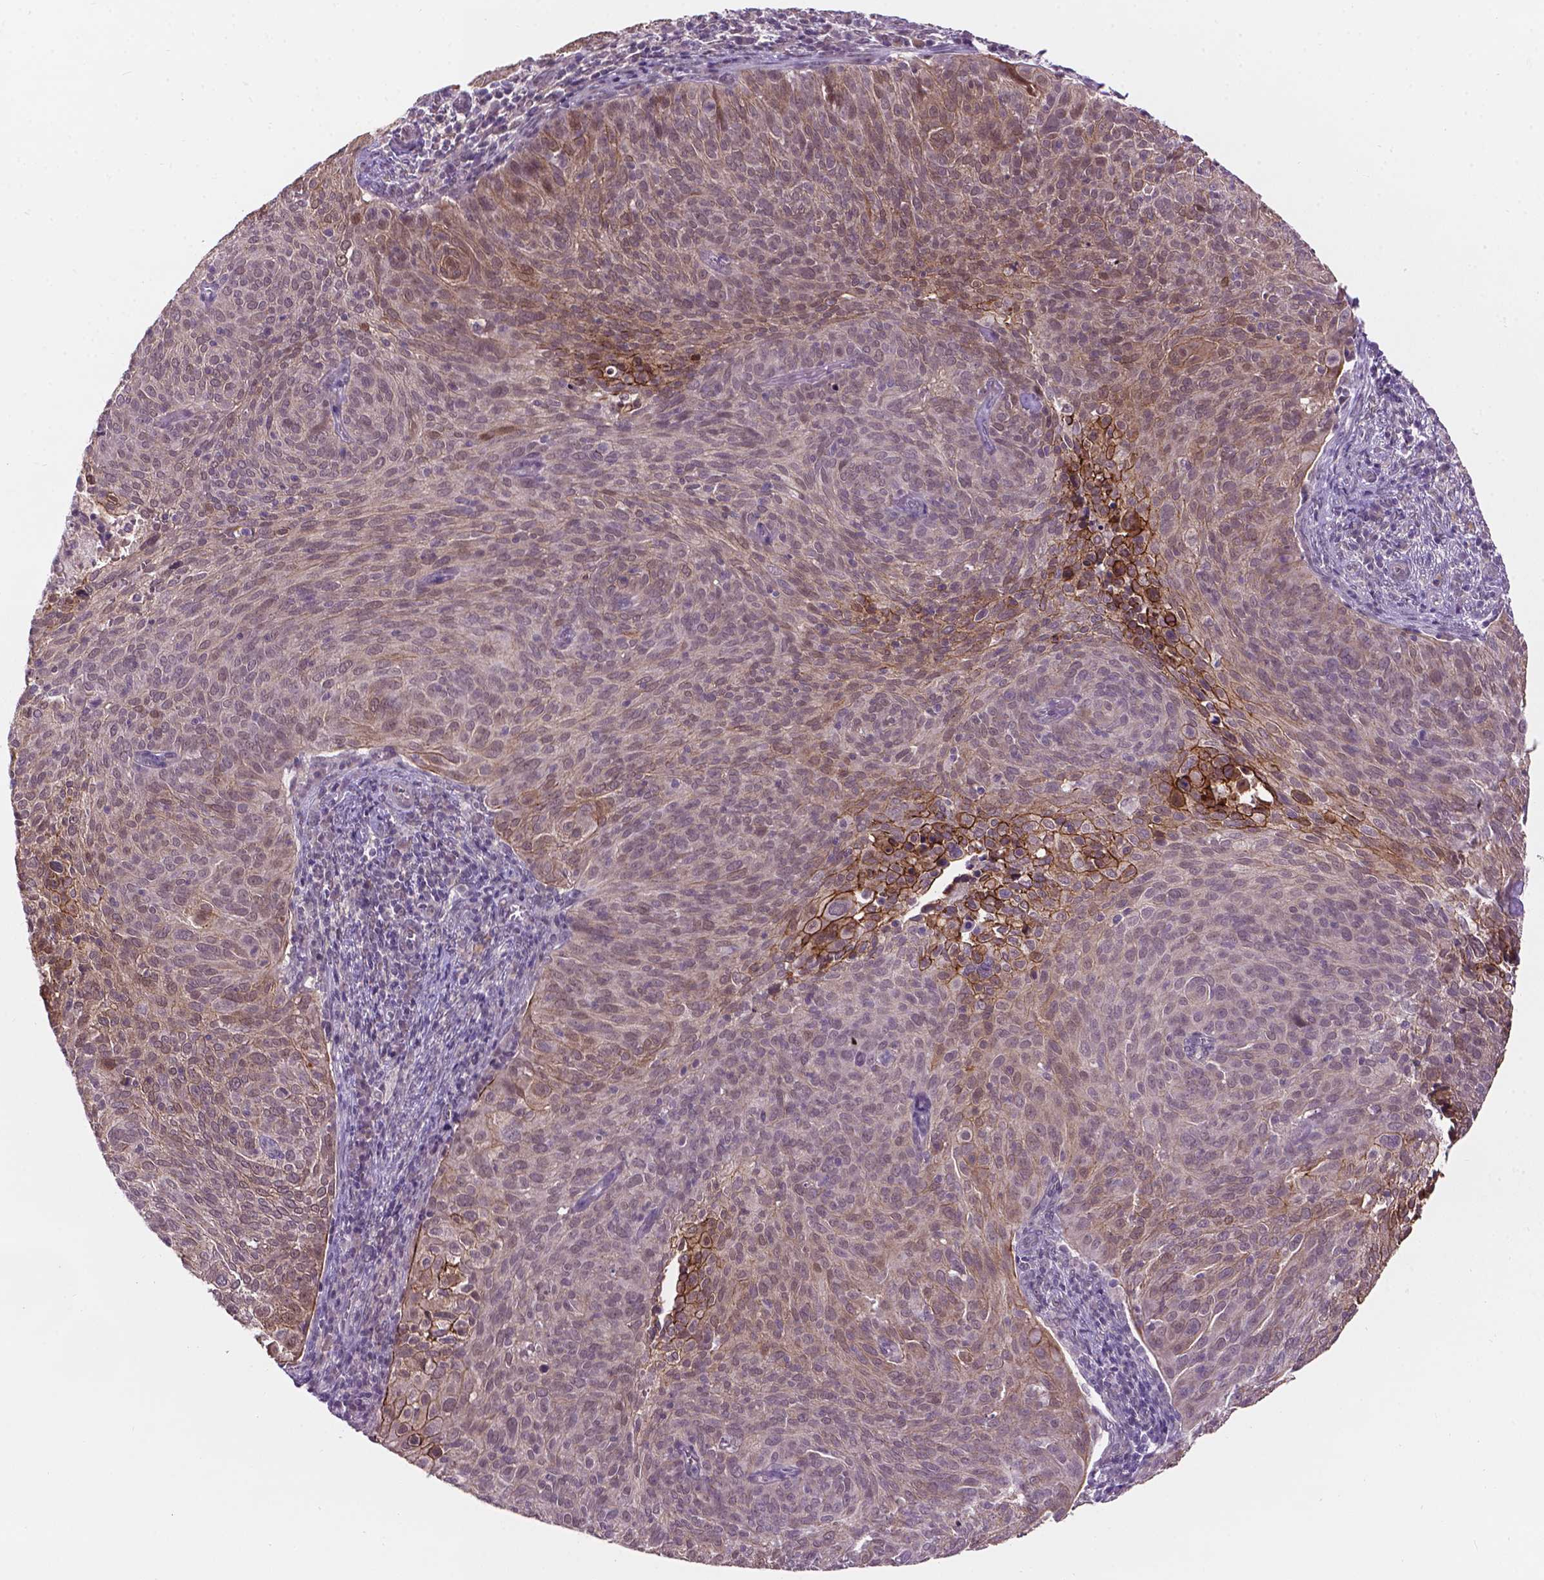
{"staining": {"intensity": "moderate", "quantity": "<25%", "location": "cytoplasmic/membranous"}, "tissue": "cervical cancer", "cell_type": "Tumor cells", "image_type": "cancer", "snomed": [{"axis": "morphology", "description": "Squamous cell carcinoma, NOS"}, {"axis": "topography", "description": "Cervix"}], "caption": "A histopathology image of human squamous cell carcinoma (cervical) stained for a protein exhibits moderate cytoplasmic/membranous brown staining in tumor cells. (Stains: DAB in brown, nuclei in blue, Microscopy: brightfield microscopy at high magnification).", "gene": "GXYLT2", "patient": {"sex": "female", "age": 39}}